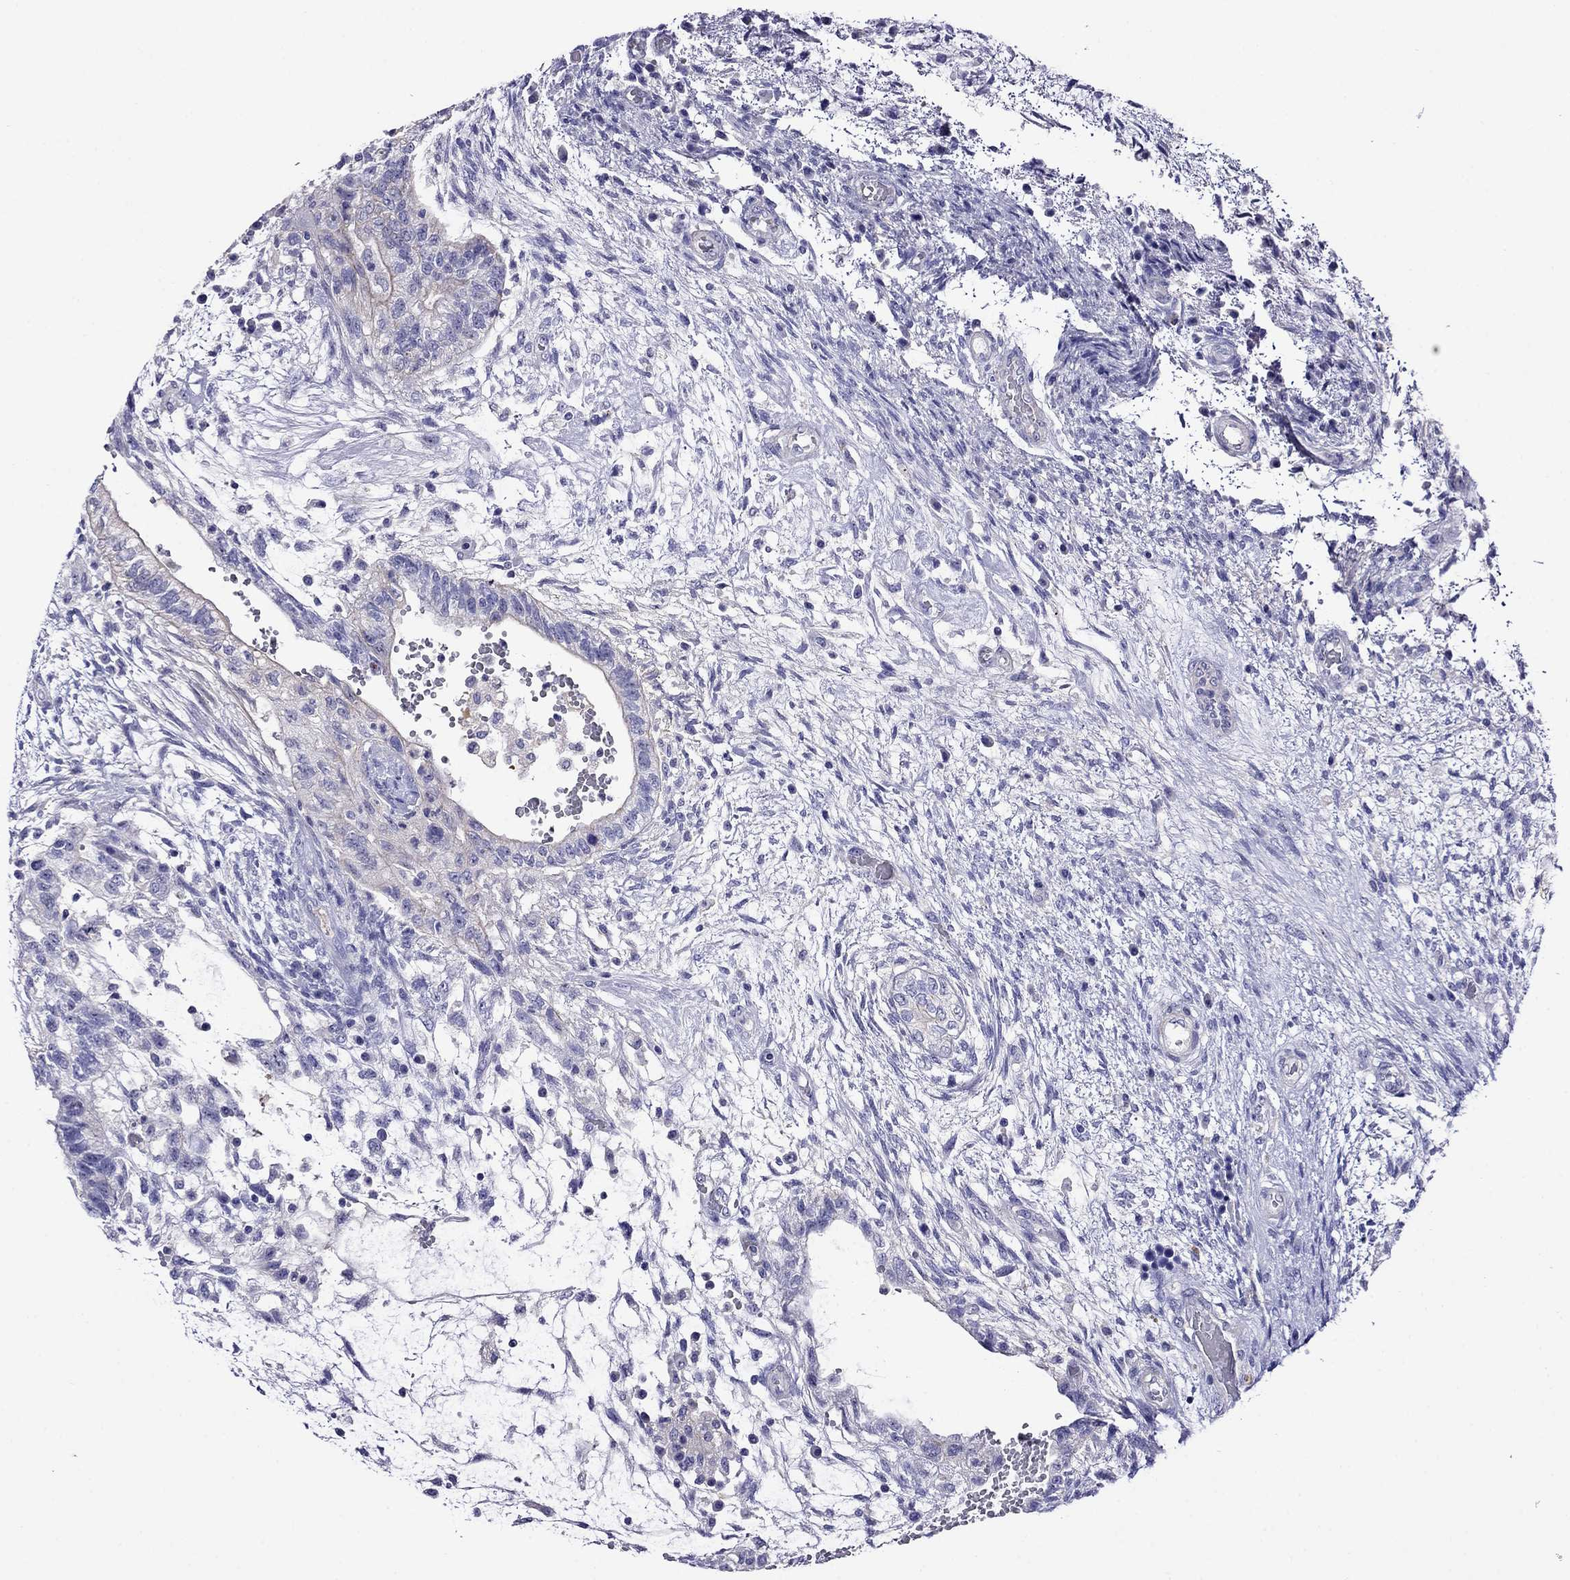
{"staining": {"intensity": "negative", "quantity": "none", "location": "none"}, "tissue": "testis cancer", "cell_type": "Tumor cells", "image_type": "cancer", "snomed": [{"axis": "morphology", "description": "Normal tissue, NOS"}, {"axis": "morphology", "description": "Carcinoma, Embryonal, NOS"}, {"axis": "topography", "description": "Testis"}, {"axis": "topography", "description": "Epididymis"}], "caption": "The histopathology image exhibits no staining of tumor cells in testis embryonal carcinoma.", "gene": "SCG2", "patient": {"sex": "male", "age": 32}}